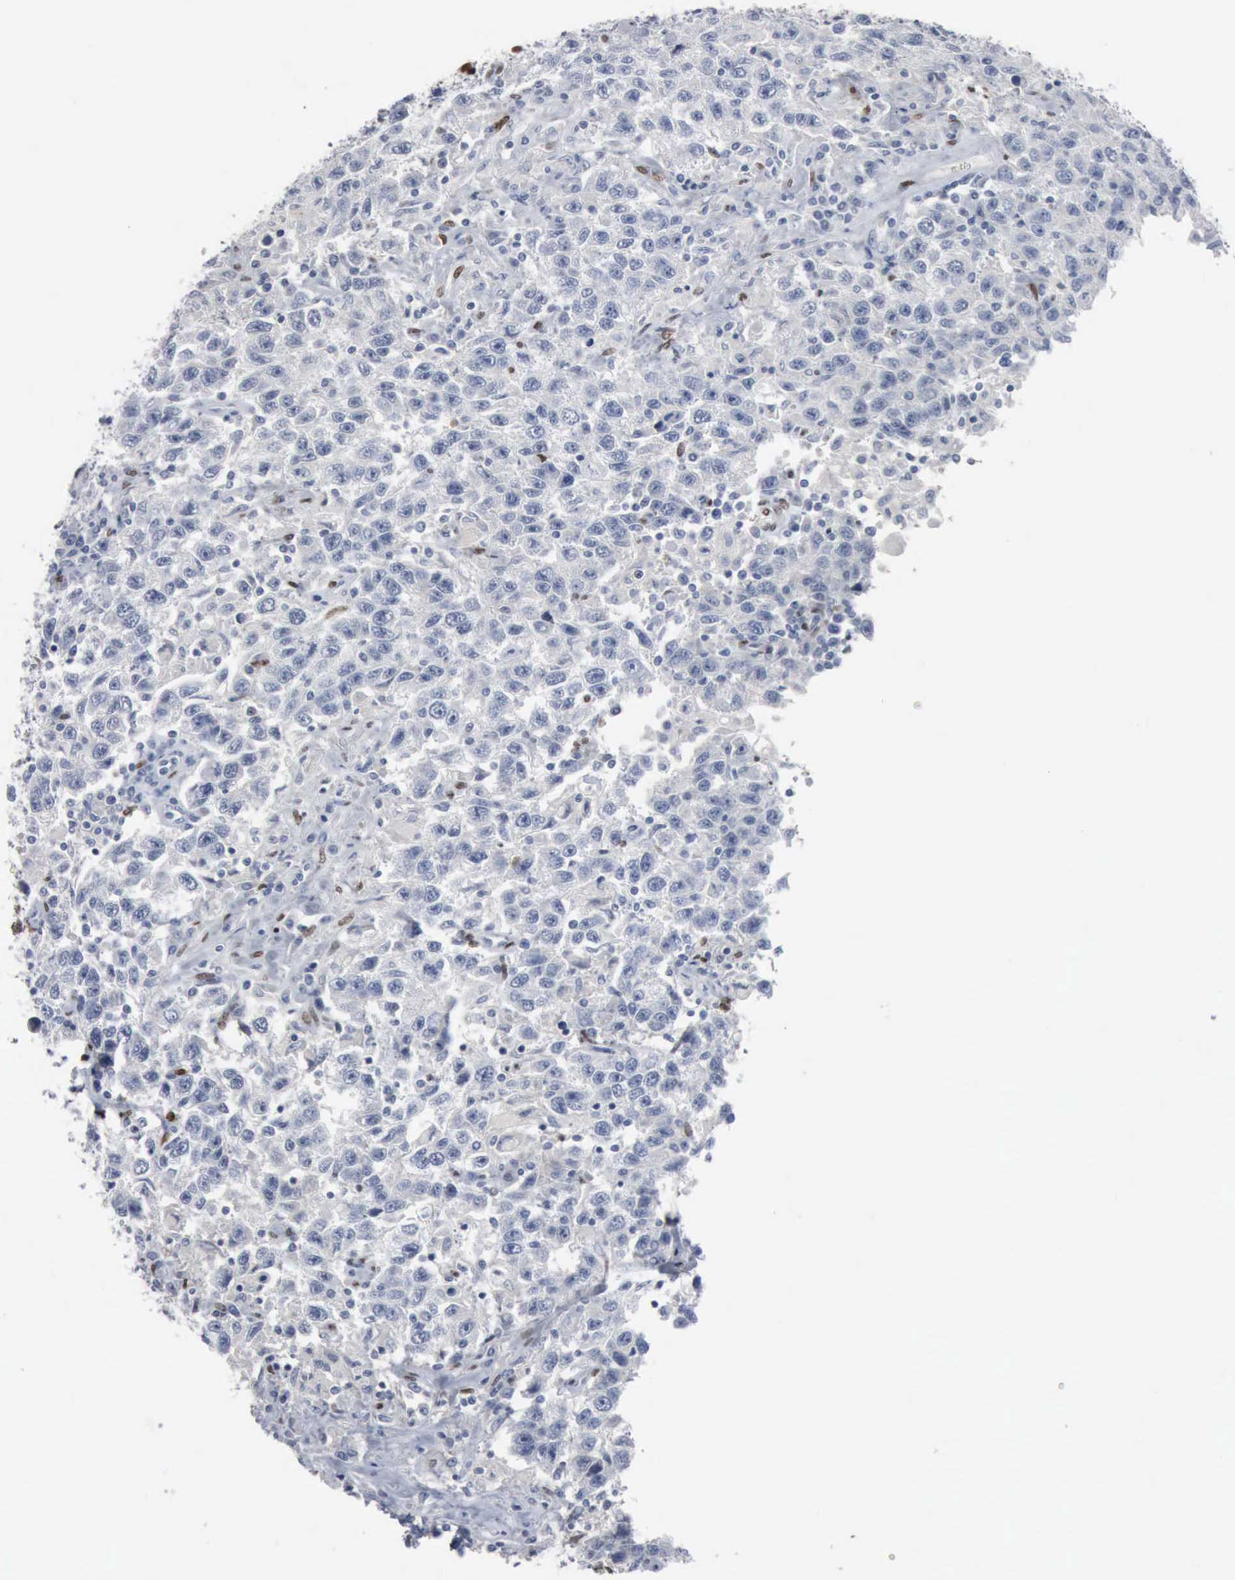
{"staining": {"intensity": "negative", "quantity": "none", "location": "none"}, "tissue": "testis cancer", "cell_type": "Tumor cells", "image_type": "cancer", "snomed": [{"axis": "morphology", "description": "Seminoma, NOS"}, {"axis": "topography", "description": "Testis"}], "caption": "High magnification brightfield microscopy of testis seminoma stained with DAB (brown) and counterstained with hematoxylin (blue): tumor cells show no significant staining.", "gene": "FGF2", "patient": {"sex": "male", "age": 41}}